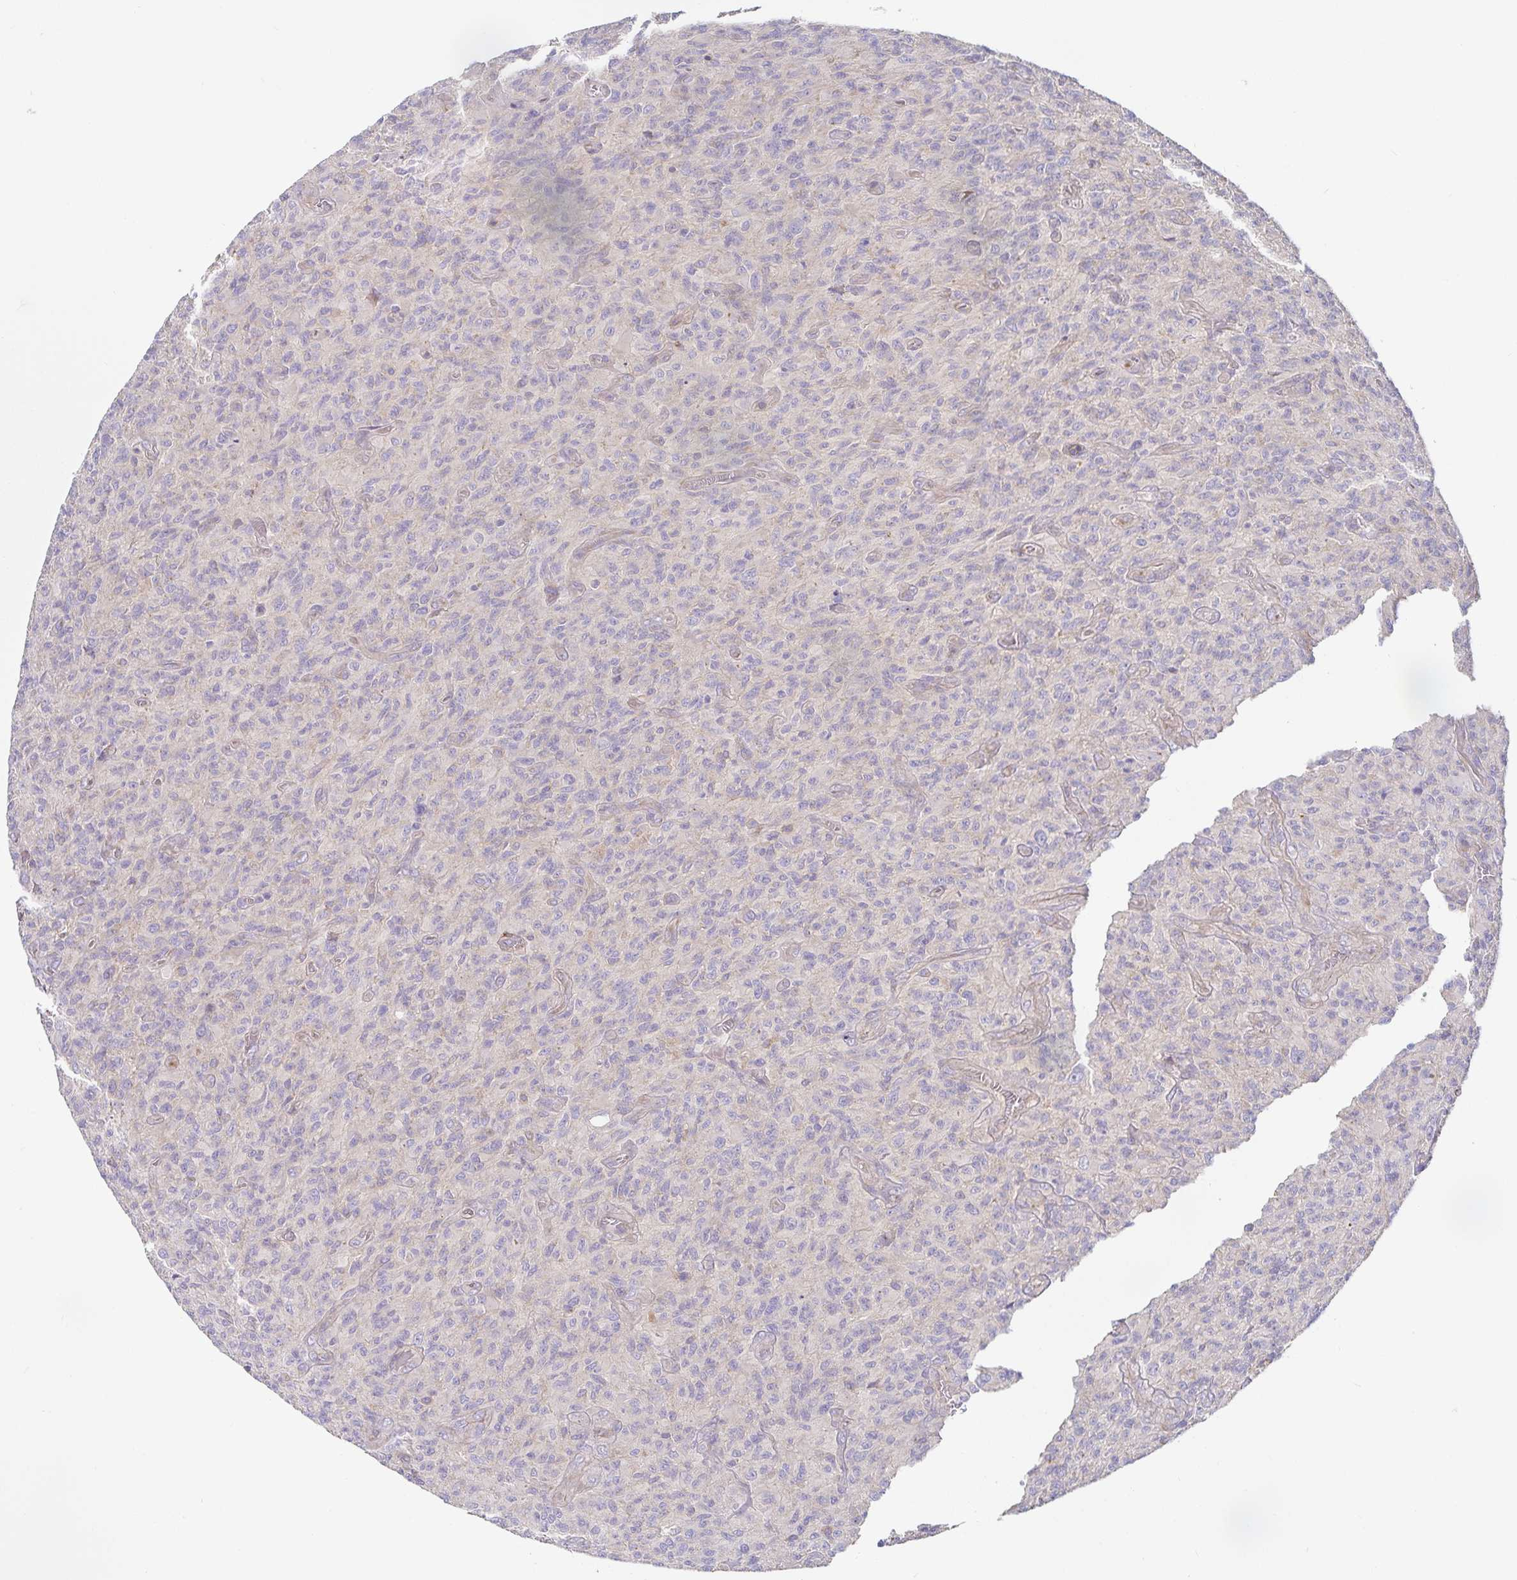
{"staining": {"intensity": "negative", "quantity": "none", "location": "none"}, "tissue": "glioma", "cell_type": "Tumor cells", "image_type": "cancer", "snomed": [{"axis": "morphology", "description": "Glioma, malignant, High grade"}, {"axis": "topography", "description": "Brain"}], "caption": "Tumor cells show no significant staining in glioma. (DAB (3,3'-diaminobenzidine) immunohistochemistry with hematoxylin counter stain).", "gene": "METTL22", "patient": {"sex": "male", "age": 61}}